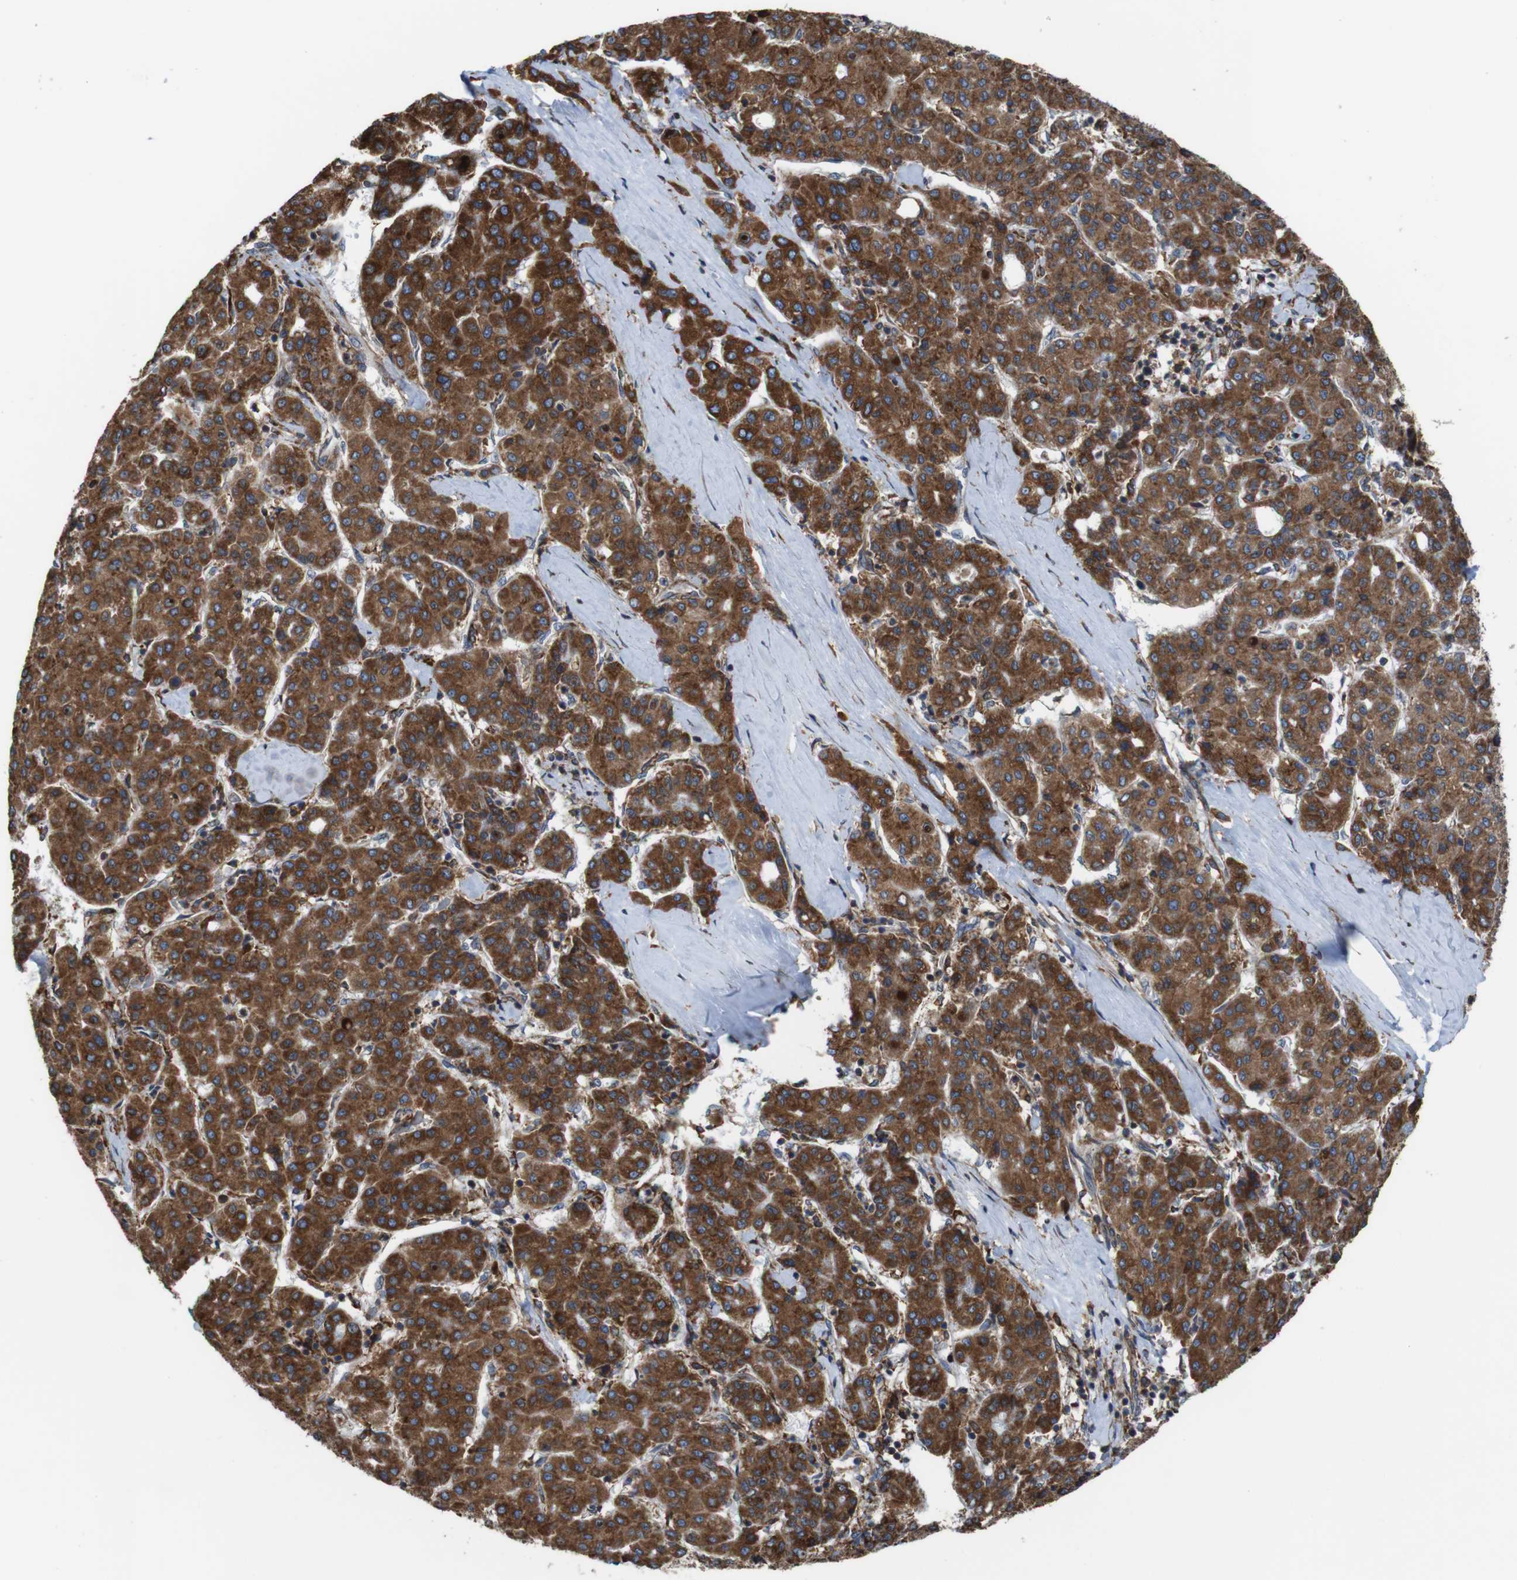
{"staining": {"intensity": "moderate", "quantity": ">75%", "location": "cytoplasmic/membranous"}, "tissue": "liver cancer", "cell_type": "Tumor cells", "image_type": "cancer", "snomed": [{"axis": "morphology", "description": "Carcinoma, Hepatocellular, NOS"}, {"axis": "topography", "description": "Liver"}], "caption": "The photomicrograph demonstrates staining of liver hepatocellular carcinoma, revealing moderate cytoplasmic/membranous protein expression (brown color) within tumor cells.", "gene": "UGGT1", "patient": {"sex": "male", "age": 65}}